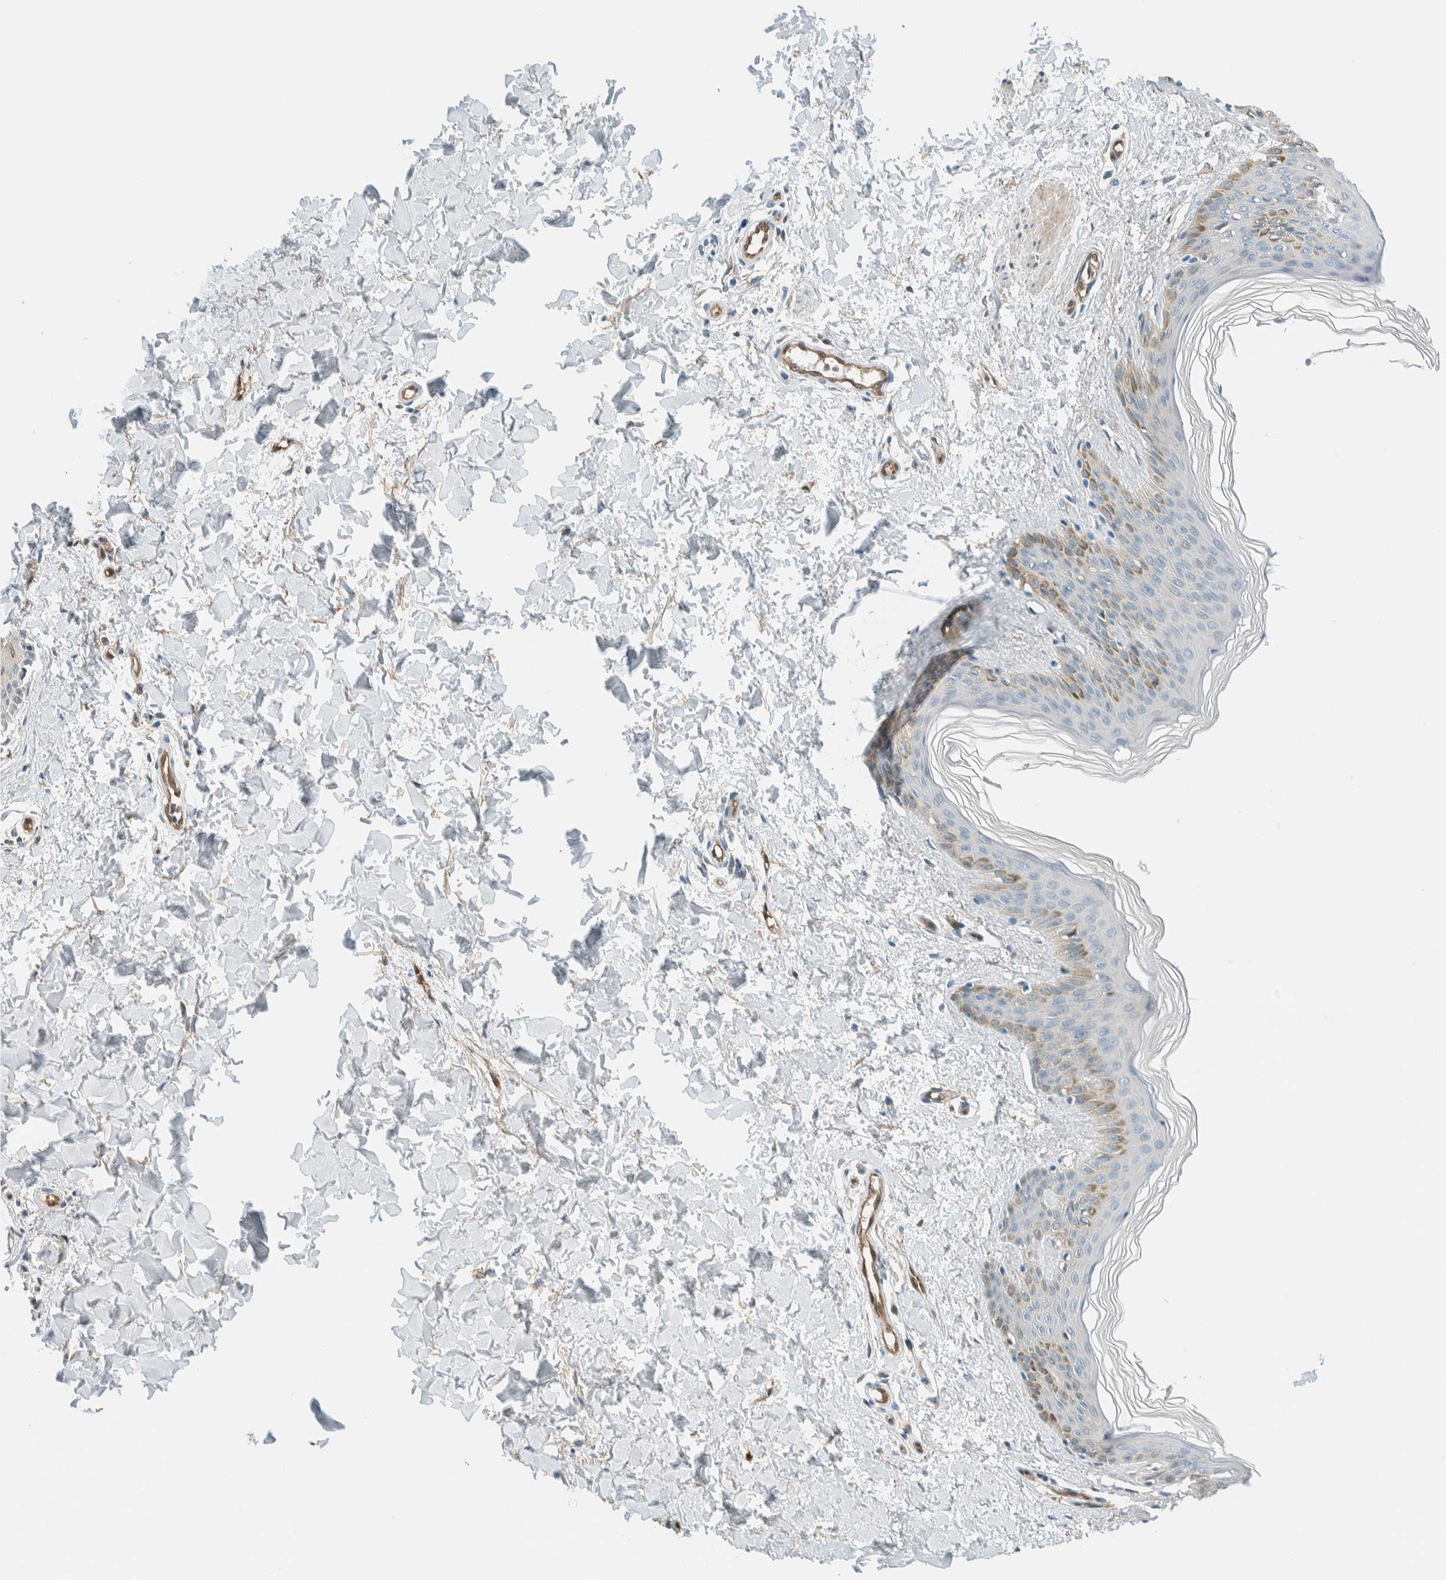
{"staining": {"intensity": "weak", "quantity": "25%-75%", "location": "cytoplasmic/membranous"}, "tissue": "skin", "cell_type": "Fibroblasts", "image_type": "normal", "snomed": [{"axis": "morphology", "description": "Normal tissue, NOS"}, {"axis": "morphology", "description": "Neoplasm, benign, NOS"}, {"axis": "topography", "description": "Skin"}, {"axis": "topography", "description": "Soft tissue"}], "caption": "DAB immunohistochemical staining of normal human skin shows weak cytoplasmic/membranous protein positivity in about 25%-75% of fibroblasts.", "gene": "NXN", "patient": {"sex": "male", "age": 26}}